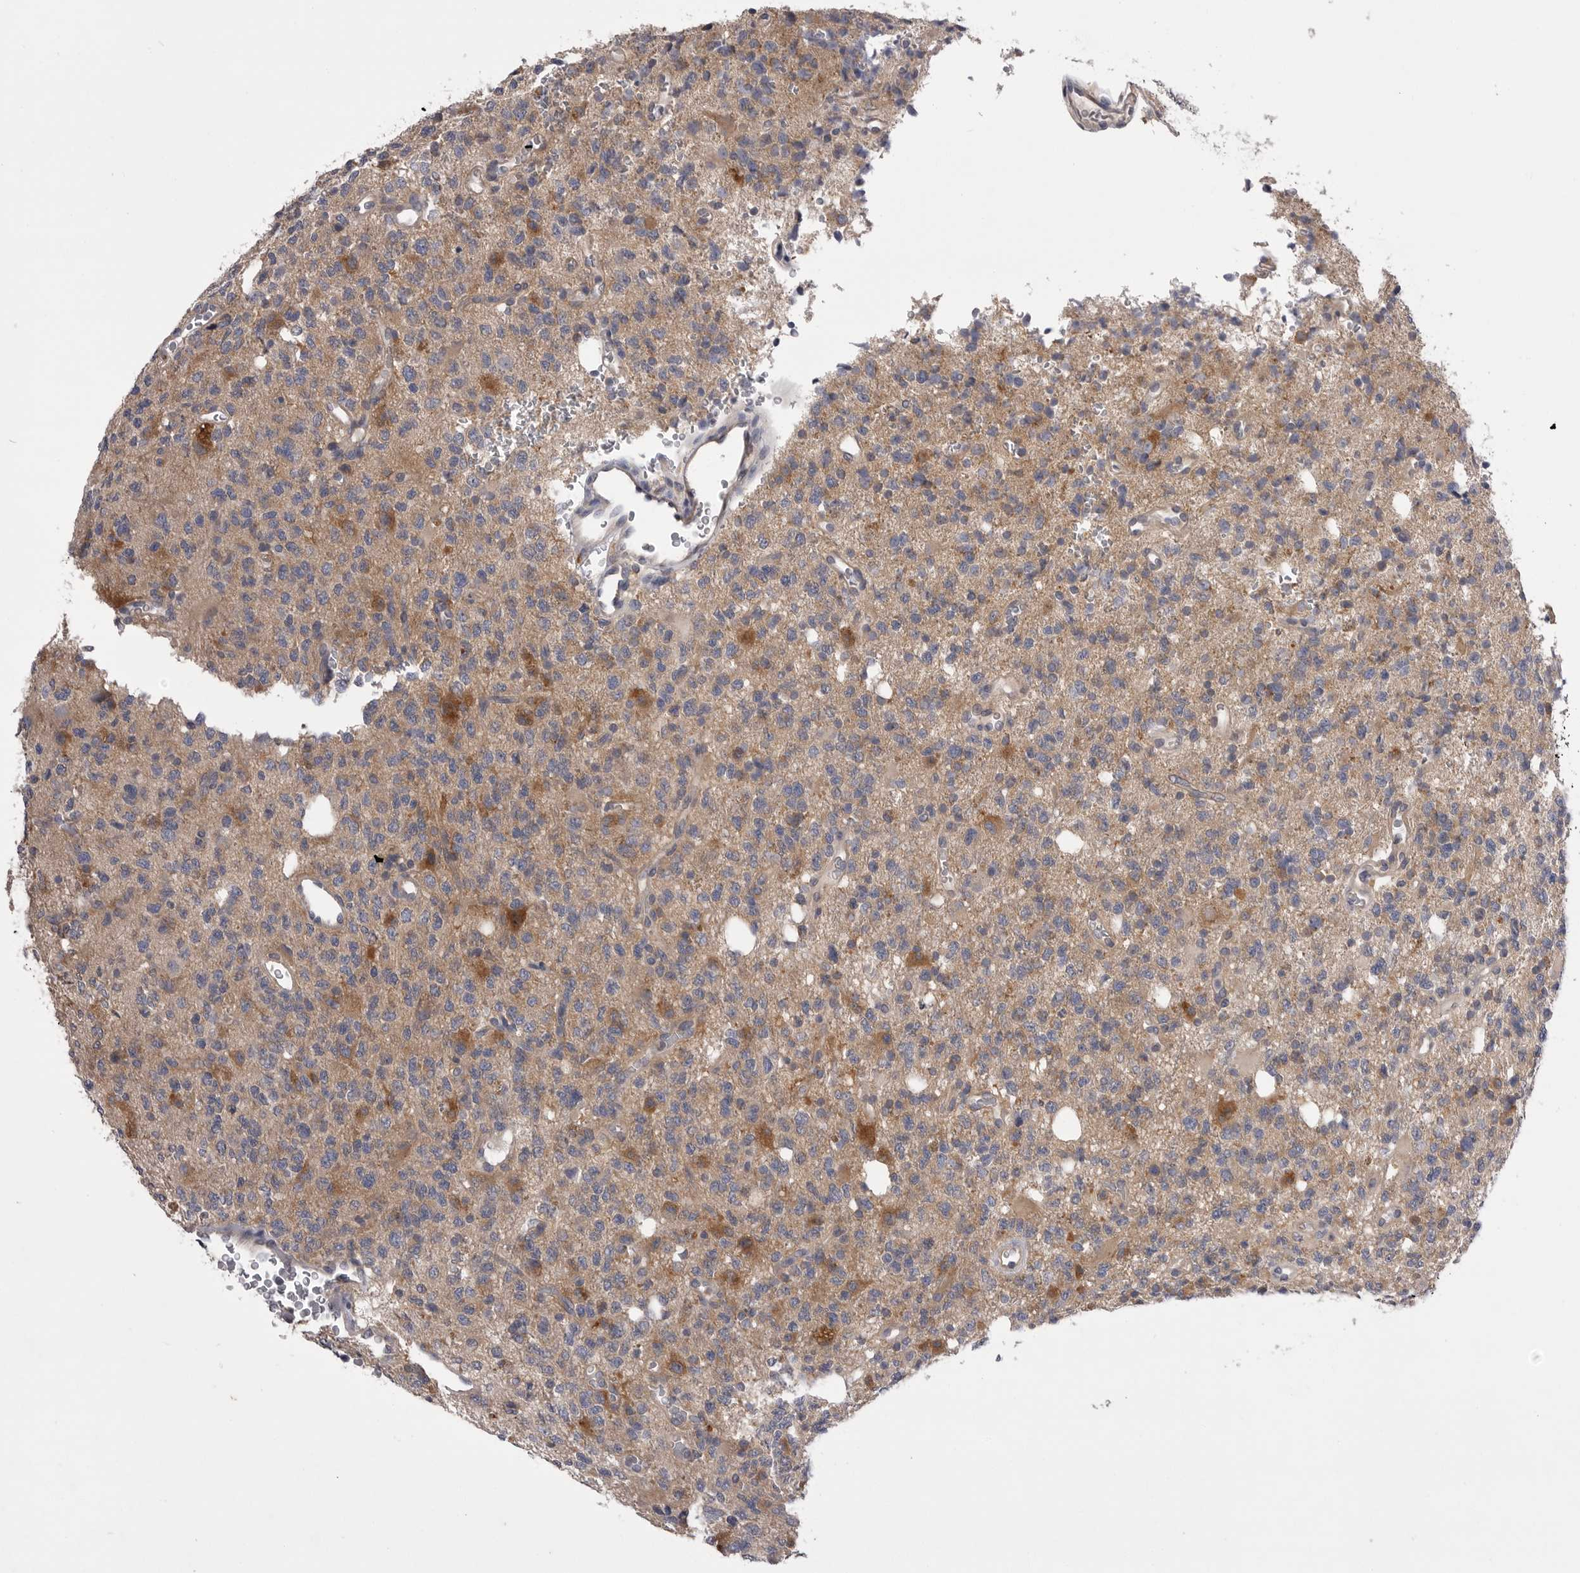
{"staining": {"intensity": "weak", "quantity": ">75%", "location": "cytoplasmic/membranous"}, "tissue": "glioma", "cell_type": "Tumor cells", "image_type": "cancer", "snomed": [{"axis": "morphology", "description": "Glioma, malignant, High grade"}, {"axis": "topography", "description": "Brain"}], "caption": "This histopathology image exhibits IHC staining of human glioma, with low weak cytoplasmic/membranous staining in about >75% of tumor cells.", "gene": "VAC14", "patient": {"sex": "female", "age": 62}}